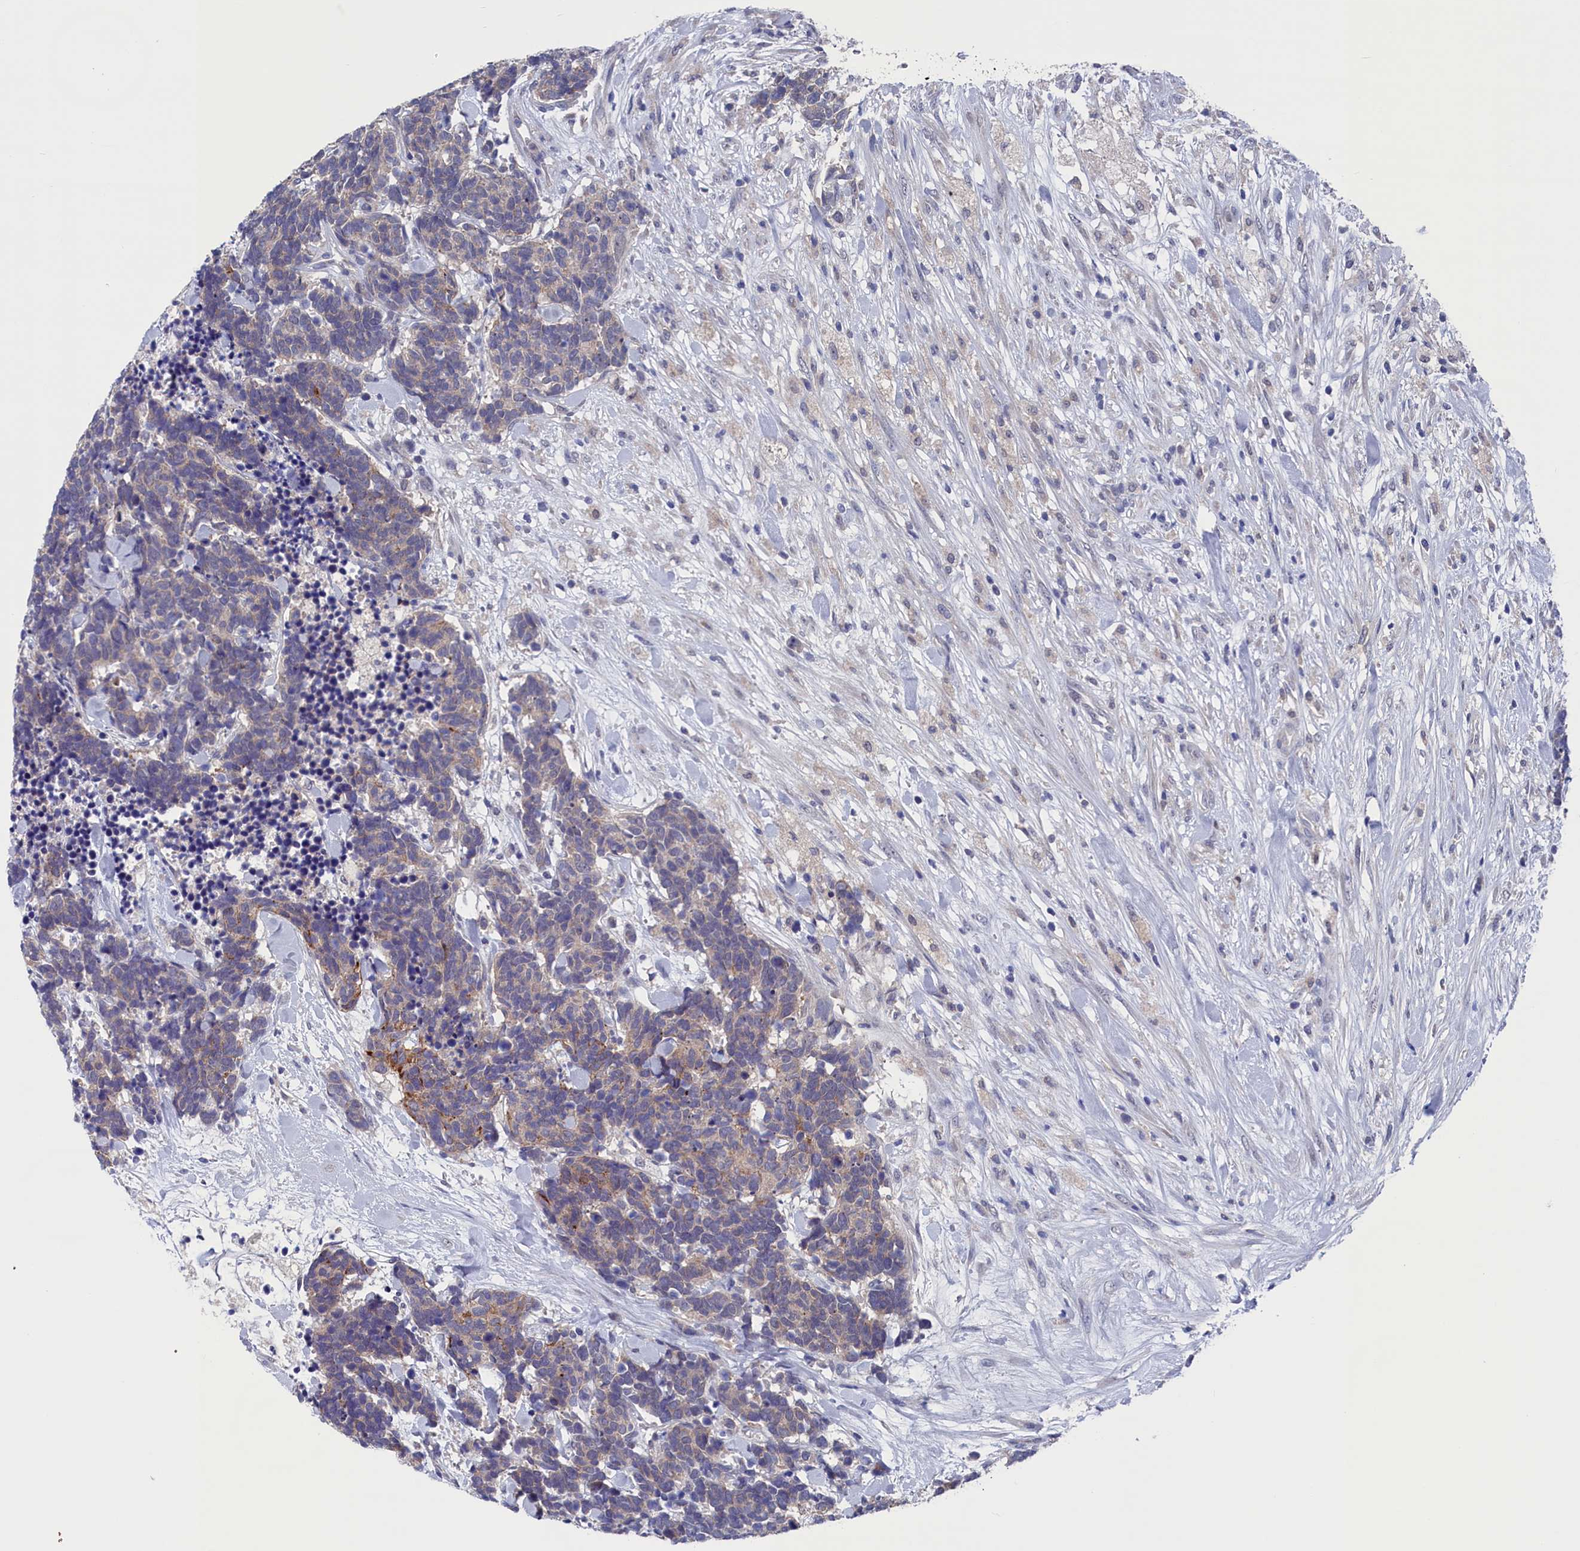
{"staining": {"intensity": "moderate", "quantity": "<25%", "location": "cytoplasmic/membranous"}, "tissue": "carcinoid", "cell_type": "Tumor cells", "image_type": "cancer", "snomed": [{"axis": "morphology", "description": "Carcinoma, NOS"}, {"axis": "morphology", "description": "Carcinoid, malignant, NOS"}, {"axis": "topography", "description": "Prostate"}], "caption": "Immunohistochemical staining of carcinoid displays moderate cytoplasmic/membranous protein expression in about <25% of tumor cells.", "gene": "SPATA13", "patient": {"sex": "male", "age": 57}}